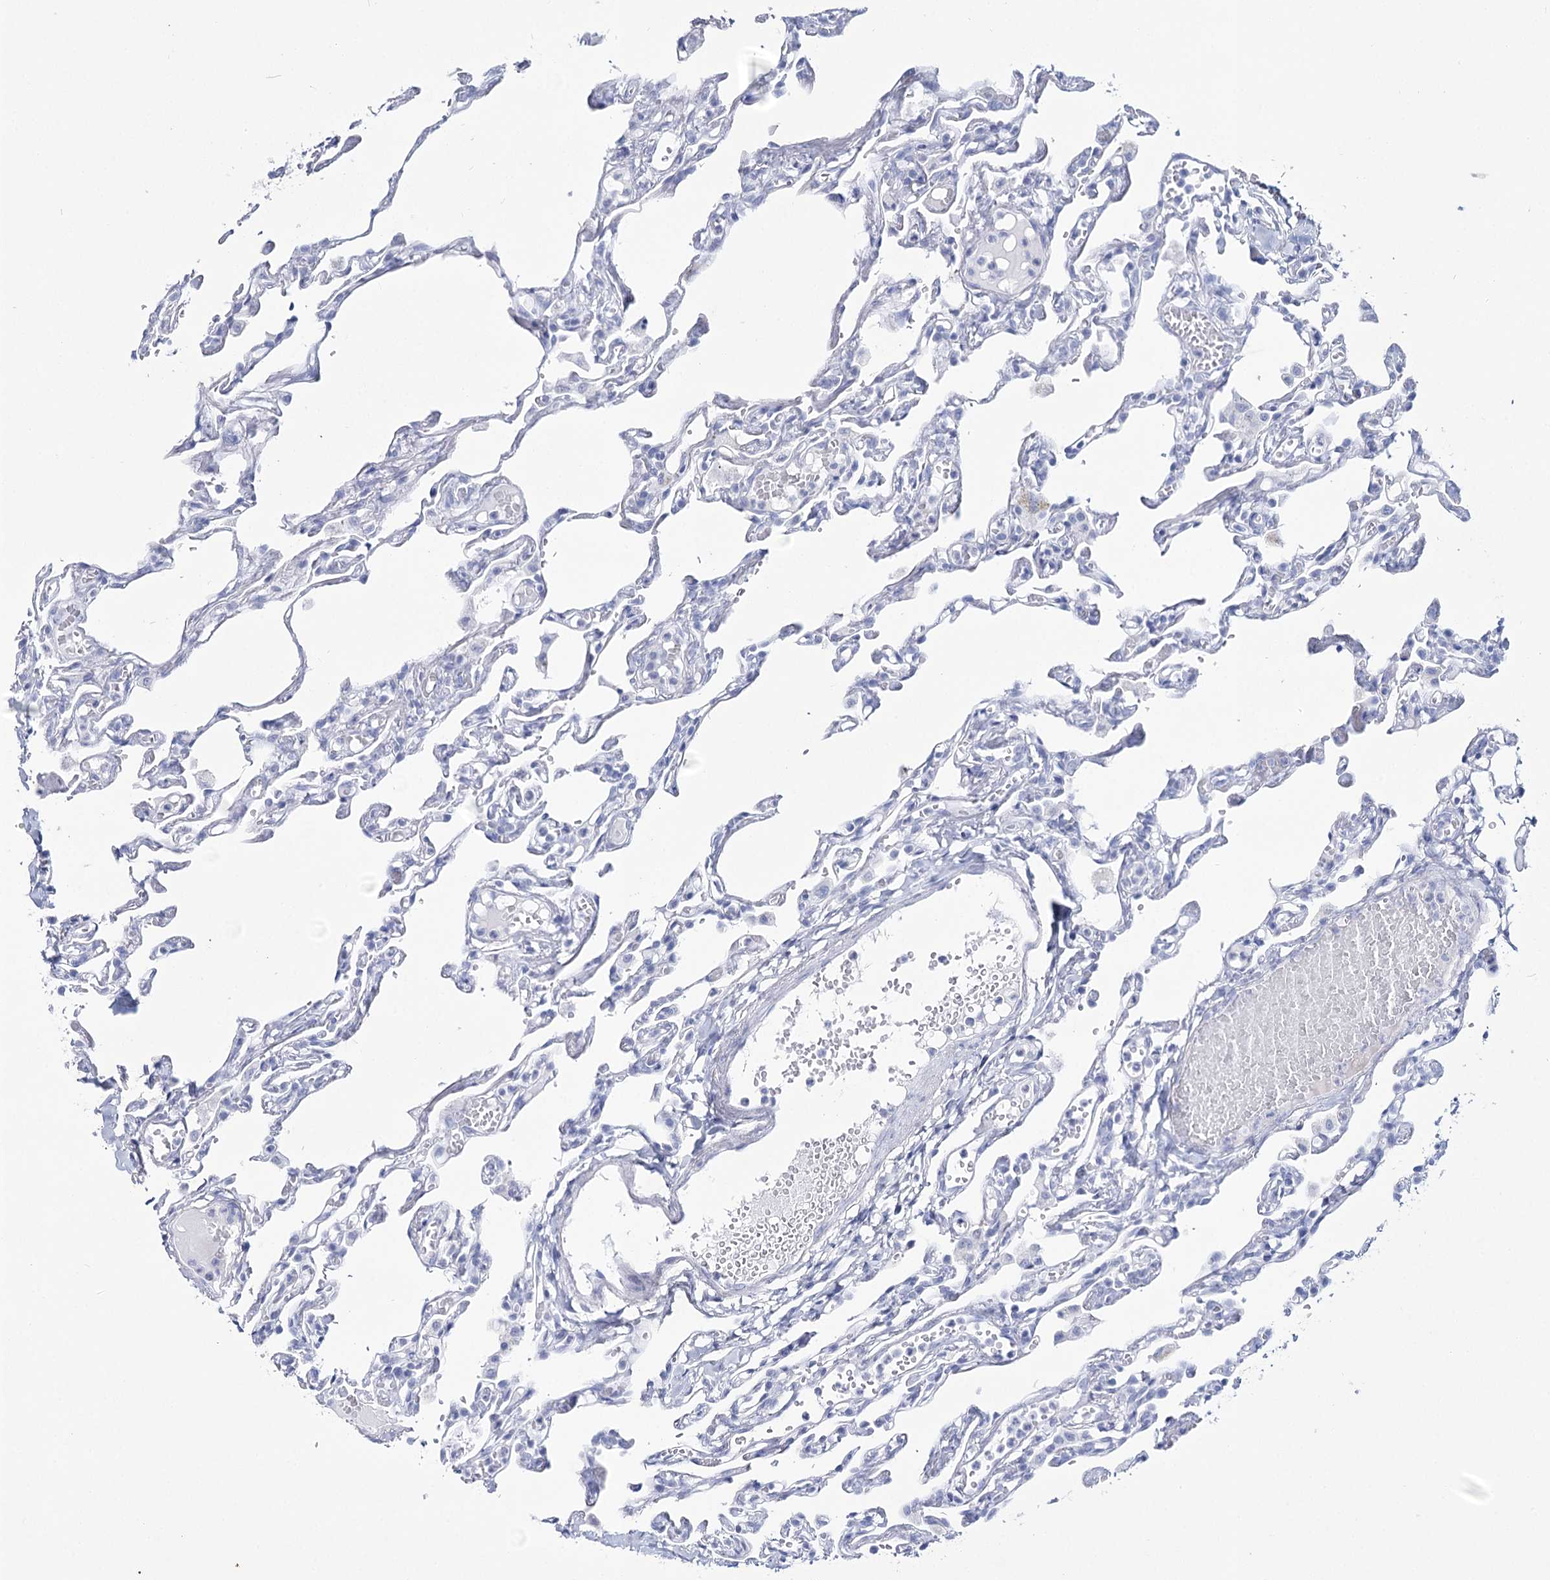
{"staining": {"intensity": "negative", "quantity": "none", "location": "none"}, "tissue": "lung", "cell_type": "Alveolar cells", "image_type": "normal", "snomed": [{"axis": "morphology", "description": "Normal tissue, NOS"}, {"axis": "topography", "description": "Lung"}], "caption": "An IHC histopathology image of unremarkable lung is shown. There is no staining in alveolar cells of lung. (Stains: DAB (3,3'-diaminobenzidine) immunohistochemistry (IHC) with hematoxylin counter stain, Microscopy: brightfield microscopy at high magnification).", "gene": "RNF186", "patient": {"sex": "male", "age": 21}}